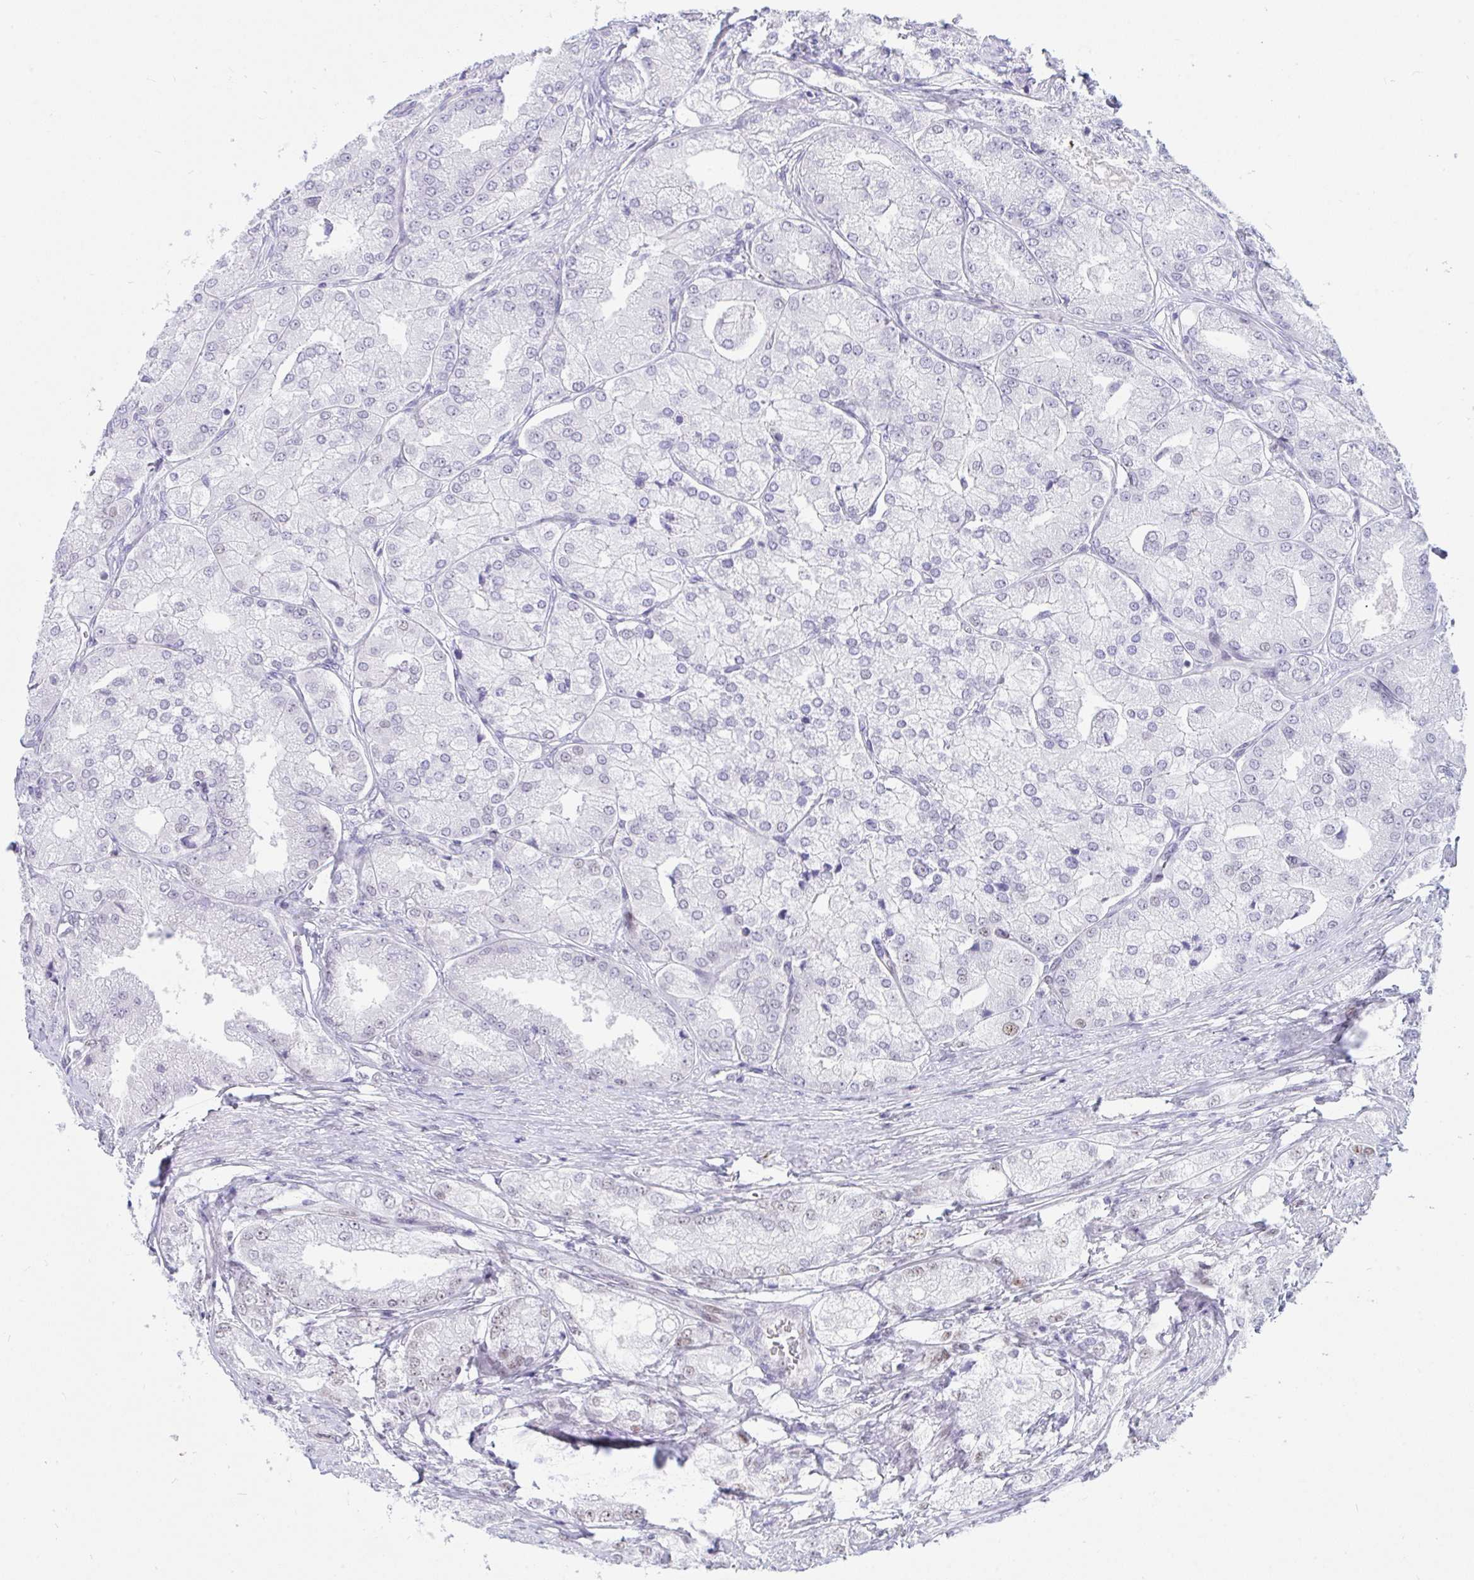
{"staining": {"intensity": "negative", "quantity": "none", "location": "none"}, "tissue": "prostate cancer", "cell_type": "Tumor cells", "image_type": "cancer", "snomed": [{"axis": "morphology", "description": "Adenocarcinoma, High grade"}, {"axis": "topography", "description": "Prostate"}], "caption": "Human prostate adenocarcinoma (high-grade) stained for a protein using immunohistochemistry reveals no positivity in tumor cells.", "gene": "IKZF2", "patient": {"sex": "male", "age": 61}}